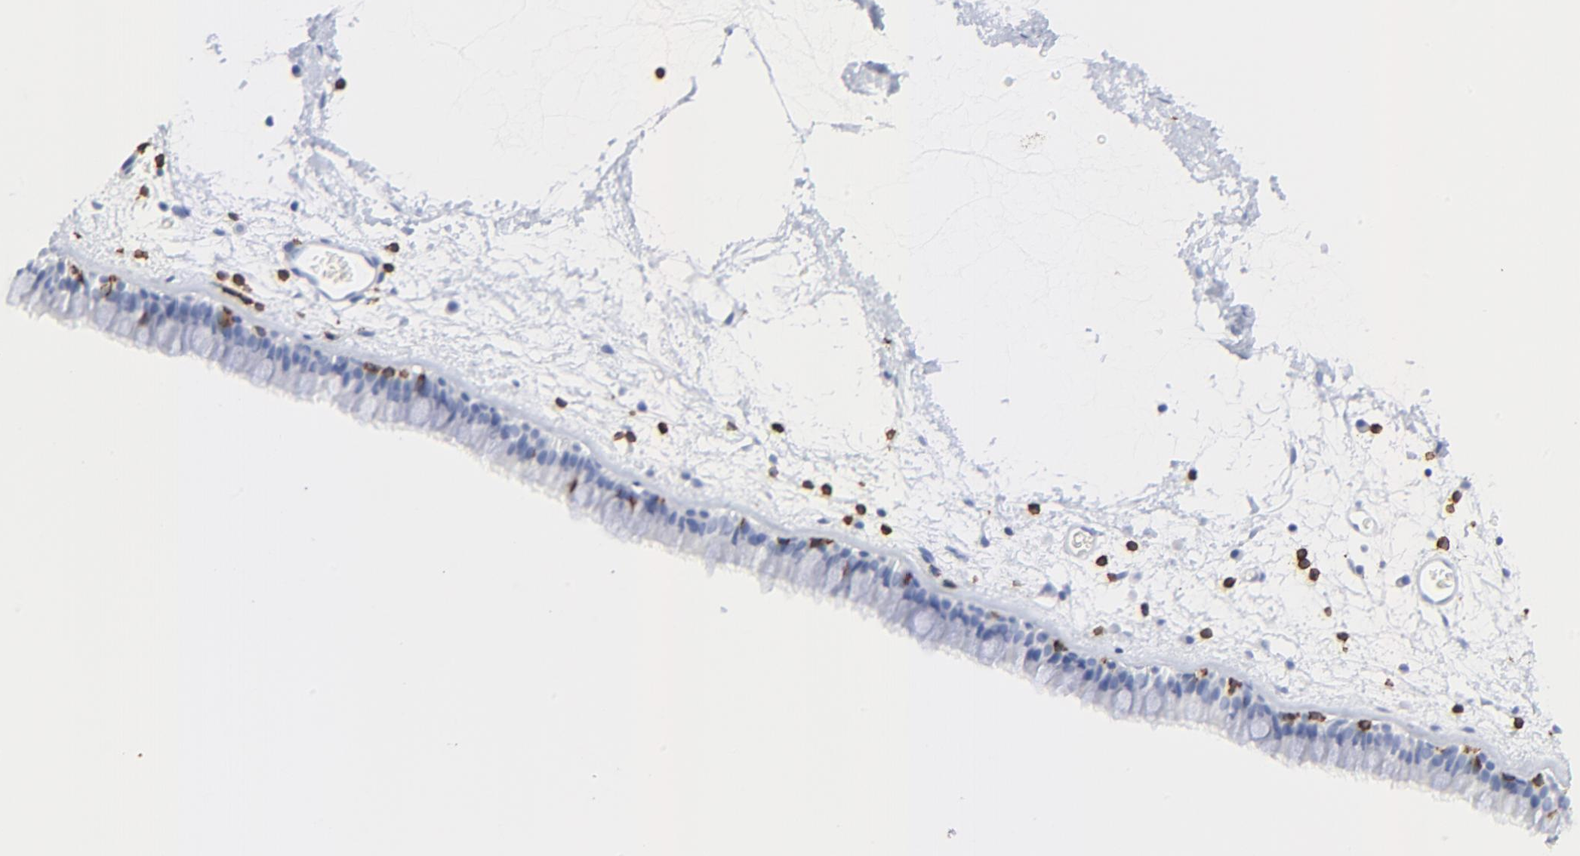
{"staining": {"intensity": "negative", "quantity": "none", "location": "none"}, "tissue": "nasopharynx", "cell_type": "Respiratory epithelial cells", "image_type": "normal", "snomed": [{"axis": "morphology", "description": "Normal tissue, NOS"}, {"axis": "morphology", "description": "Inflammation, NOS"}, {"axis": "topography", "description": "Nasopharynx"}], "caption": "This is a micrograph of immunohistochemistry (IHC) staining of benign nasopharynx, which shows no positivity in respiratory epithelial cells. (Brightfield microscopy of DAB immunohistochemistry at high magnification).", "gene": "LCK", "patient": {"sex": "male", "age": 48}}